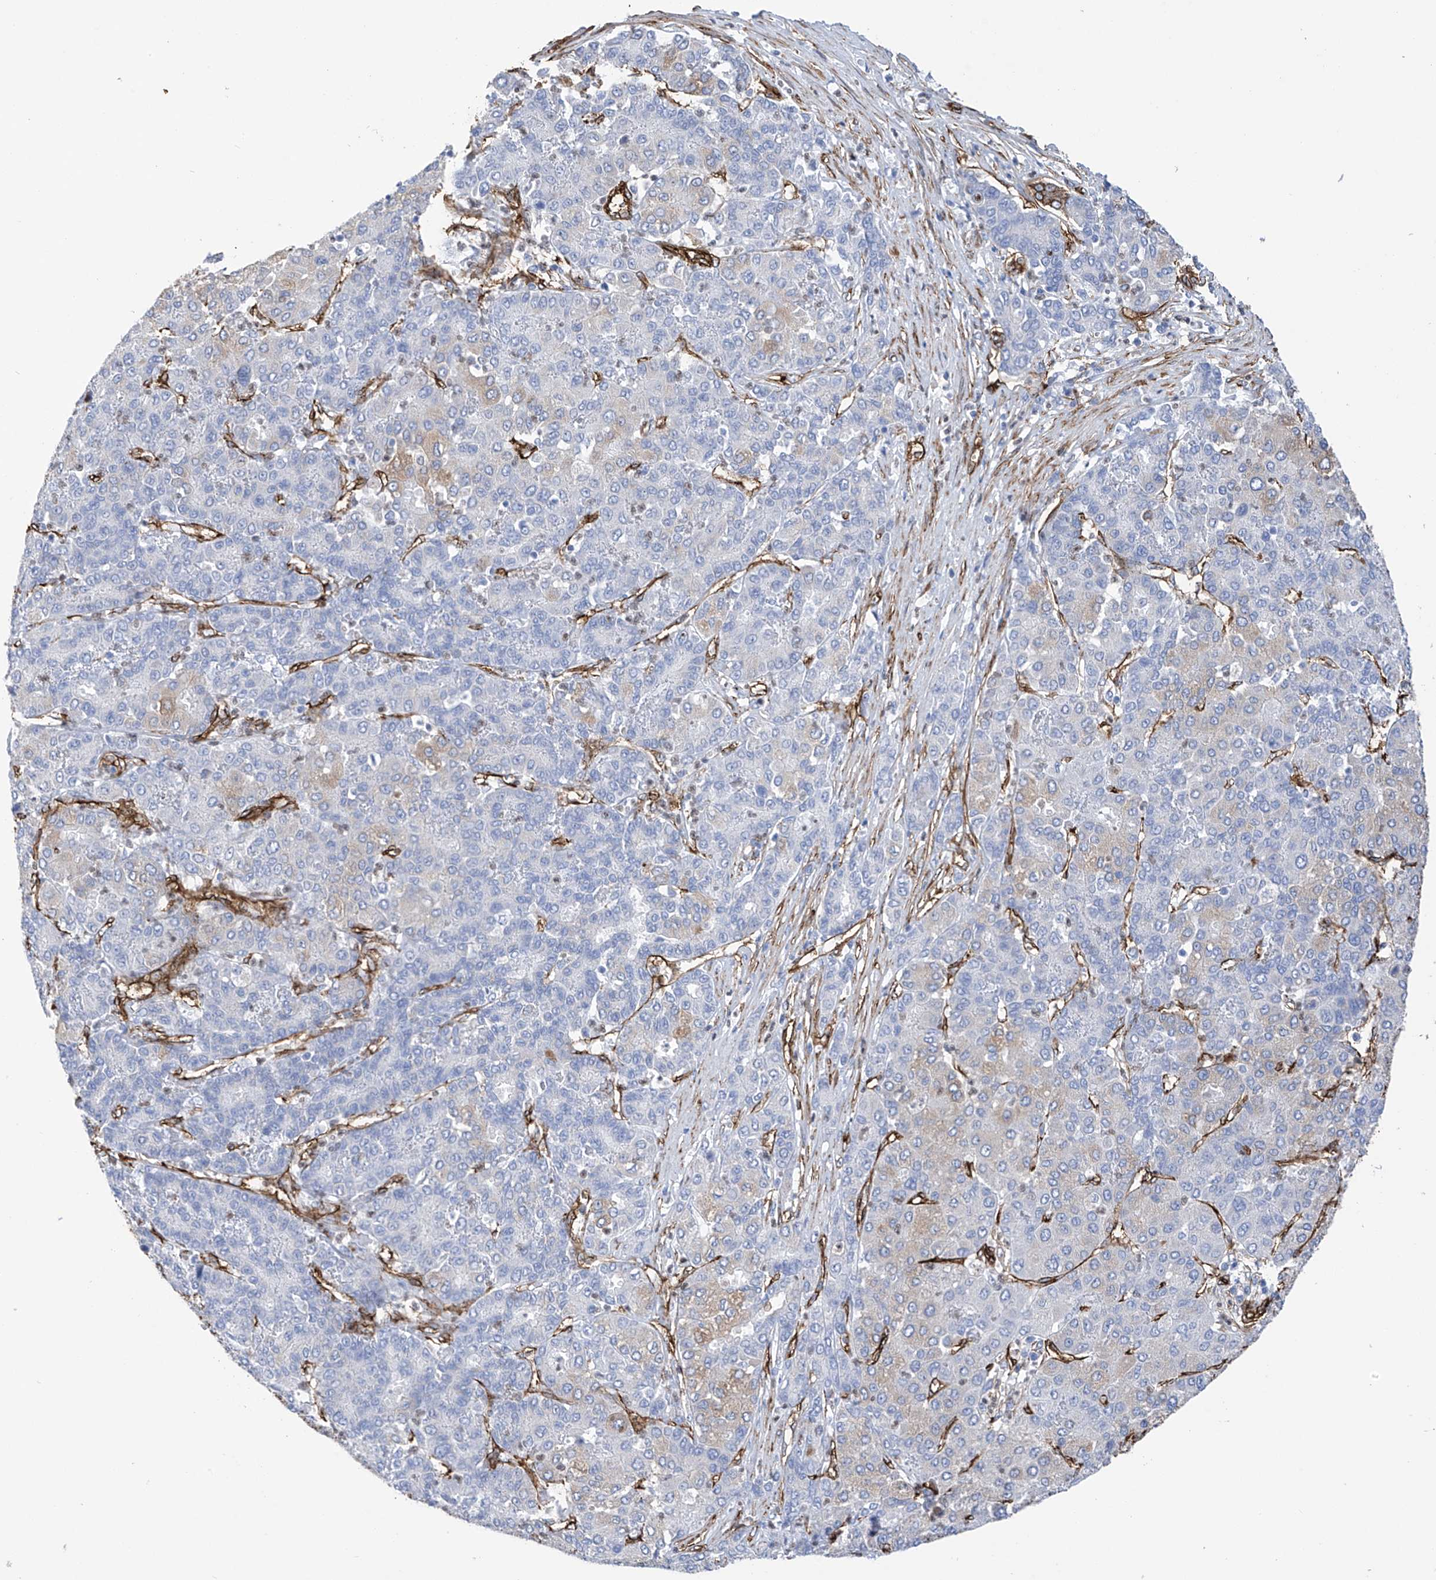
{"staining": {"intensity": "weak", "quantity": "<25%", "location": "cytoplasmic/membranous"}, "tissue": "liver cancer", "cell_type": "Tumor cells", "image_type": "cancer", "snomed": [{"axis": "morphology", "description": "Carcinoma, Hepatocellular, NOS"}, {"axis": "topography", "description": "Liver"}], "caption": "Photomicrograph shows no significant protein expression in tumor cells of hepatocellular carcinoma (liver).", "gene": "UBTD1", "patient": {"sex": "male", "age": 65}}